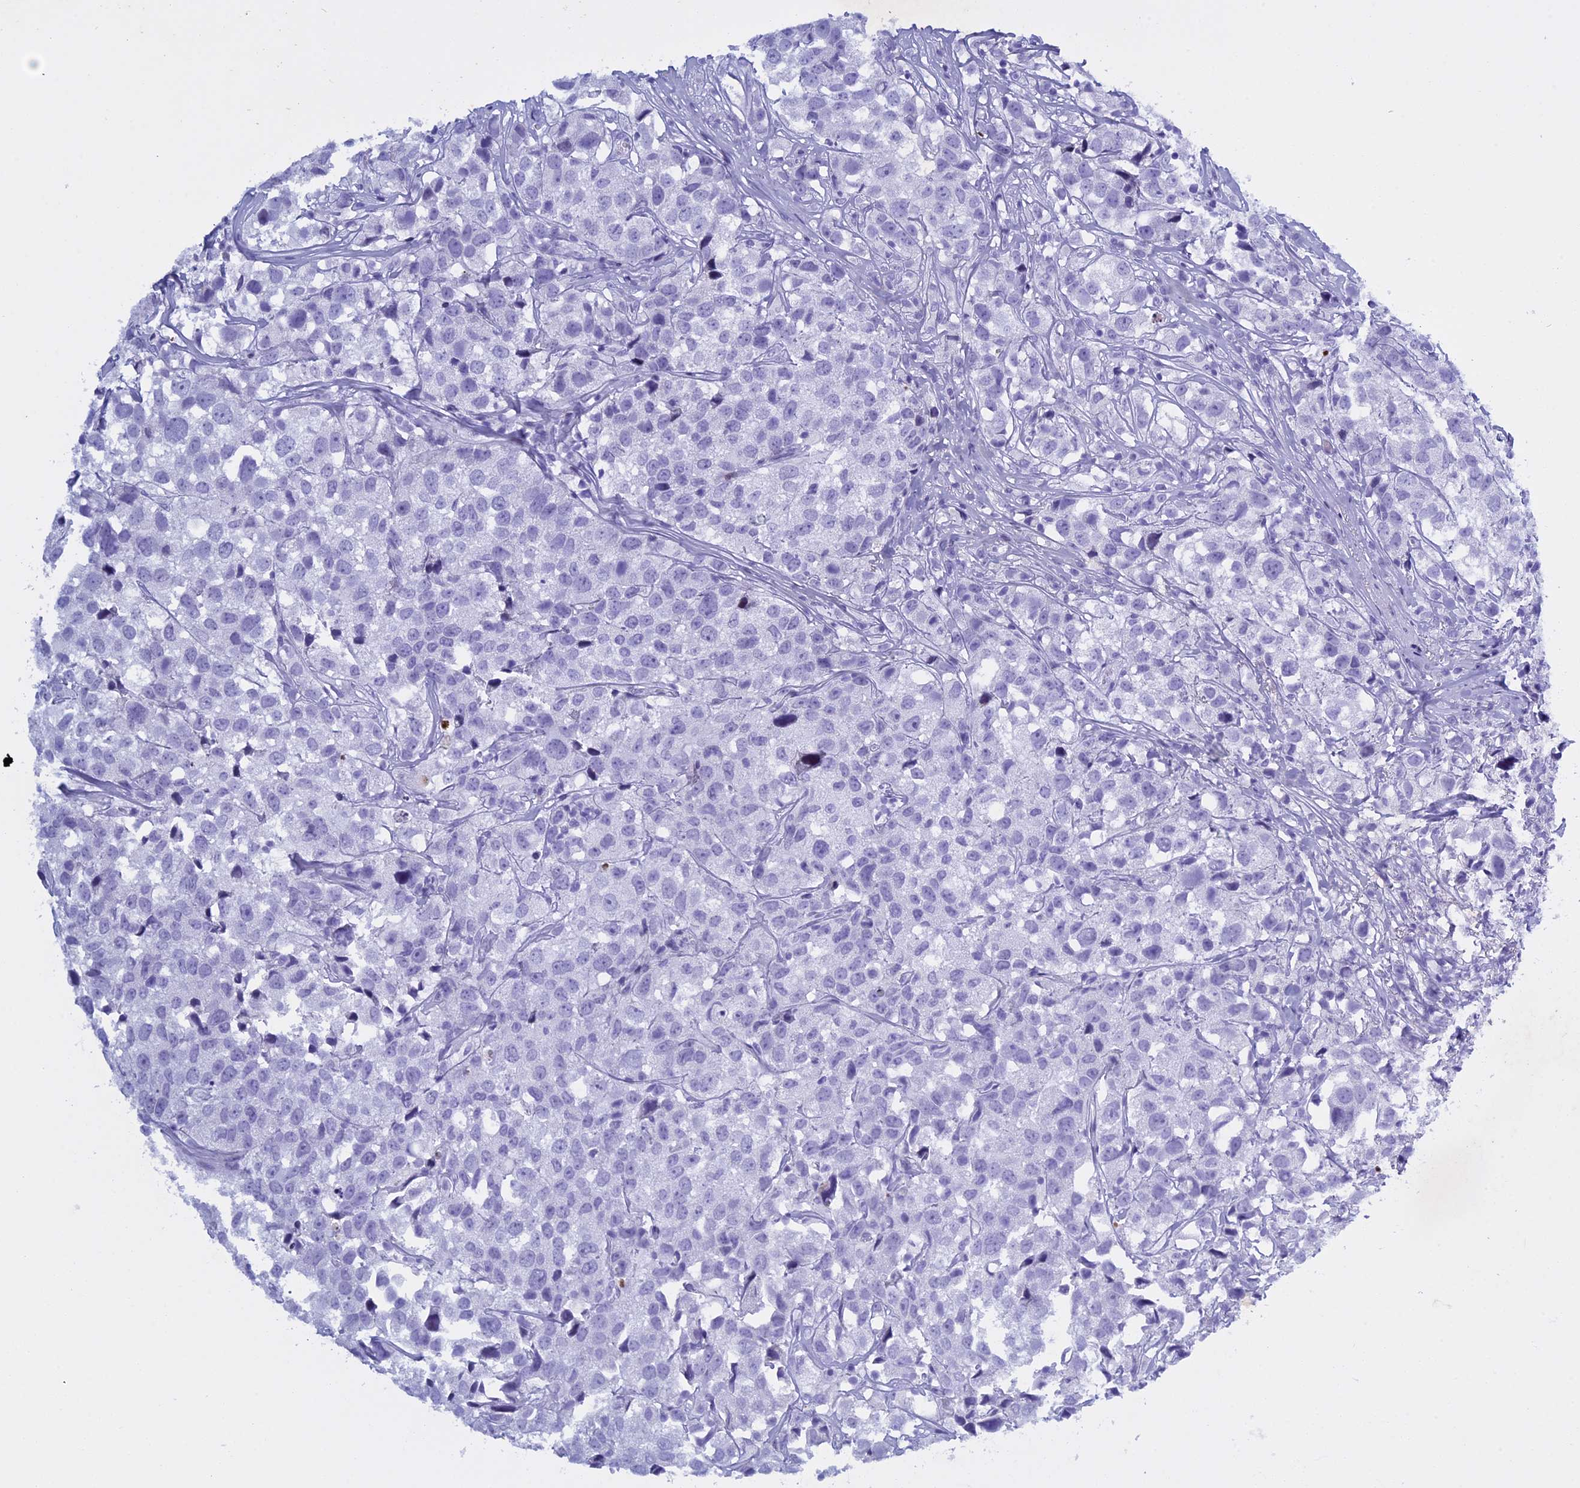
{"staining": {"intensity": "negative", "quantity": "none", "location": "none"}, "tissue": "urothelial cancer", "cell_type": "Tumor cells", "image_type": "cancer", "snomed": [{"axis": "morphology", "description": "Urothelial carcinoma, High grade"}, {"axis": "topography", "description": "Urinary bladder"}], "caption": "Human urothelial cancer stained for a protein using immunohistochemistry (IHC) displays no expression in tumor cells.", "gene": "KCTD21", "patient": {"sex": "female", "age": 75}}